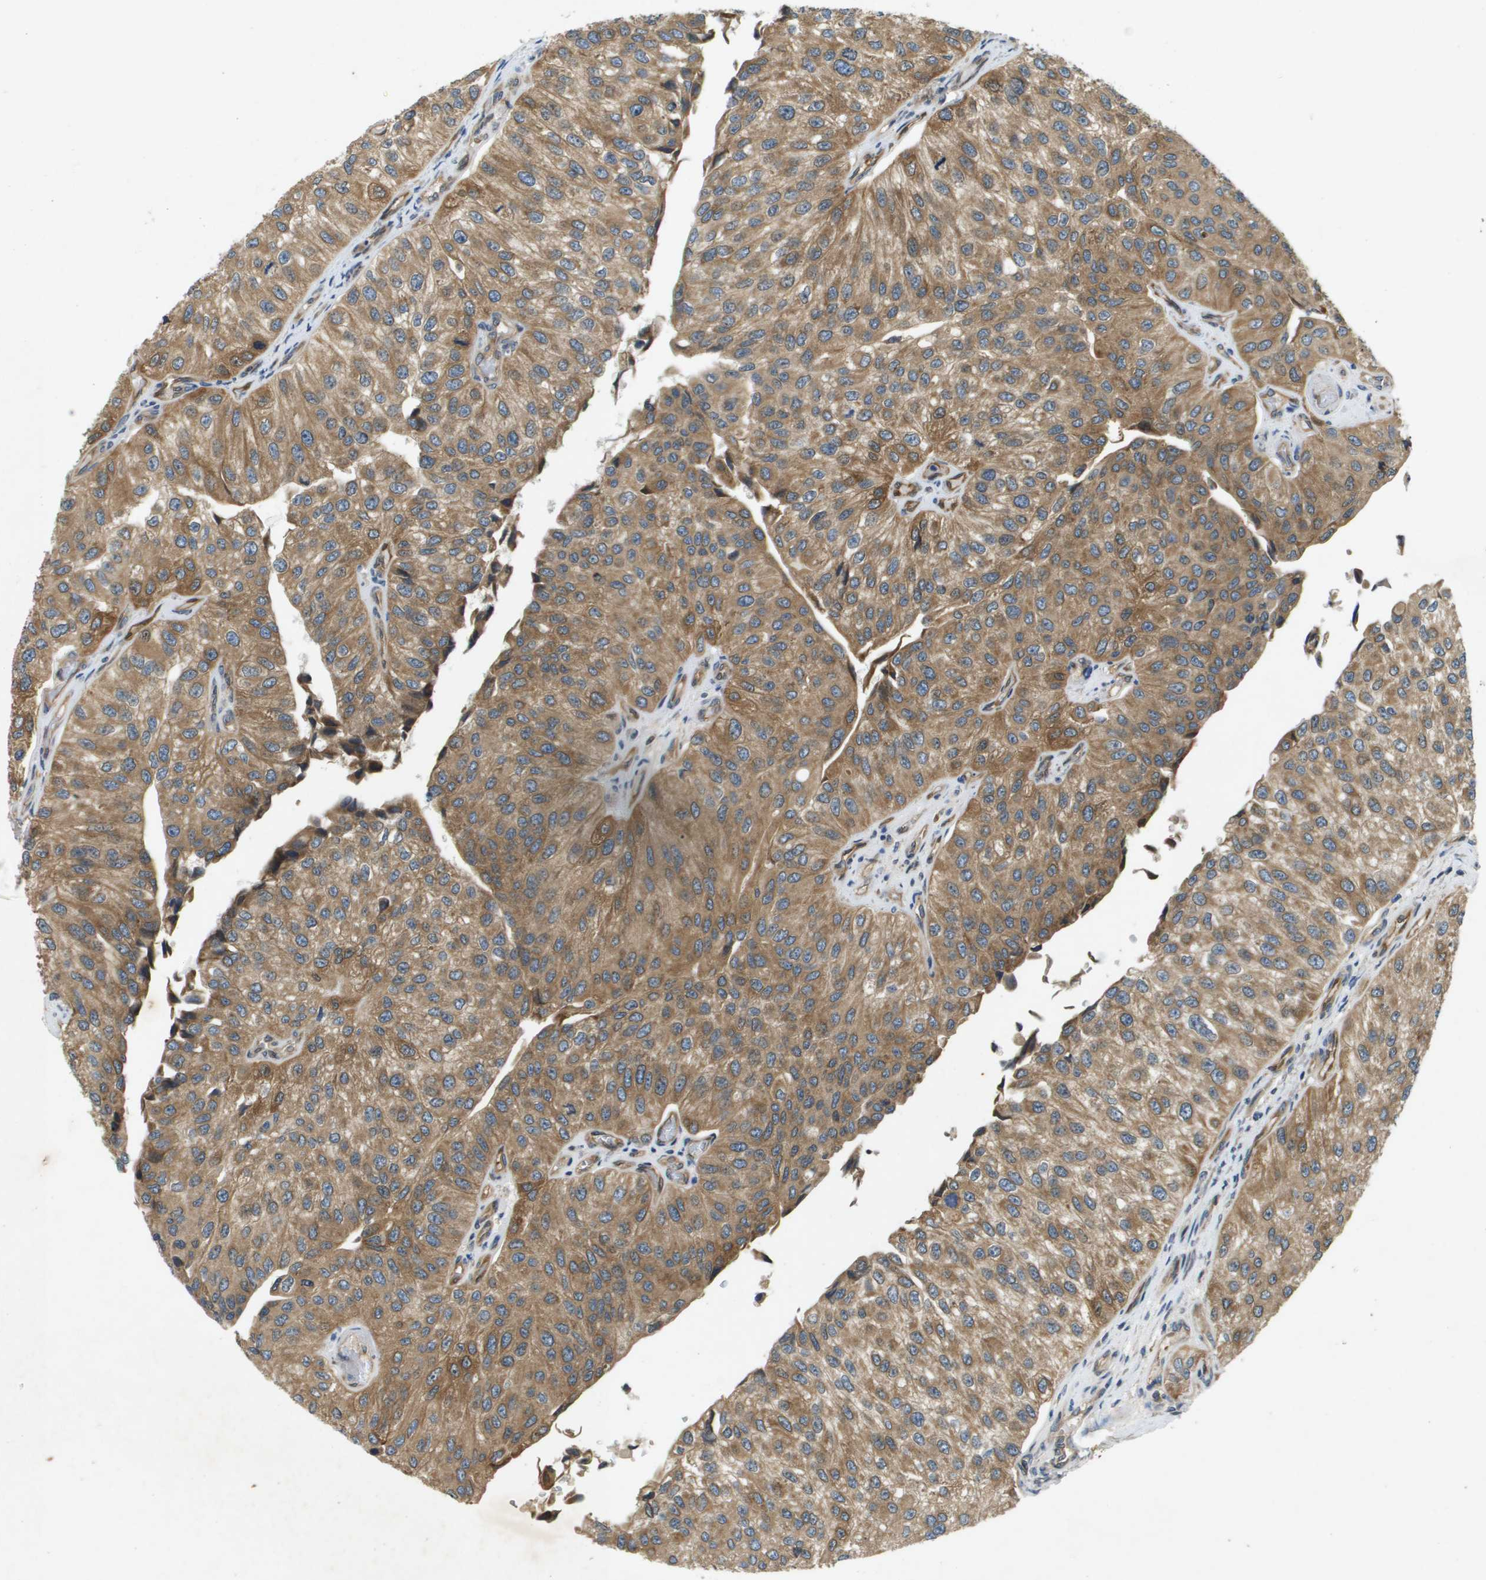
{"staining": {"intensity": "moderate", "quantity": ">75%", "location": "cytoplasmic/membranous"}, "tissue": "urothelial cancer", "cell_type": "Tumor cells", "image_type": "cancer", "snomed": [{"axis": "morphology", "description": "Urothelial carcinoma, High grade"}, {"axis": "topography", "description": "Kidney"}, {"axis": "topography", "description": "Urinary bladder"}], "caption": "Human high-grade urothelial carcinoma stained with a protein marker shows moderate staining in tumor cells.", "gene": "PGAP3", "patient": {"sex": "male", "age": 77}}